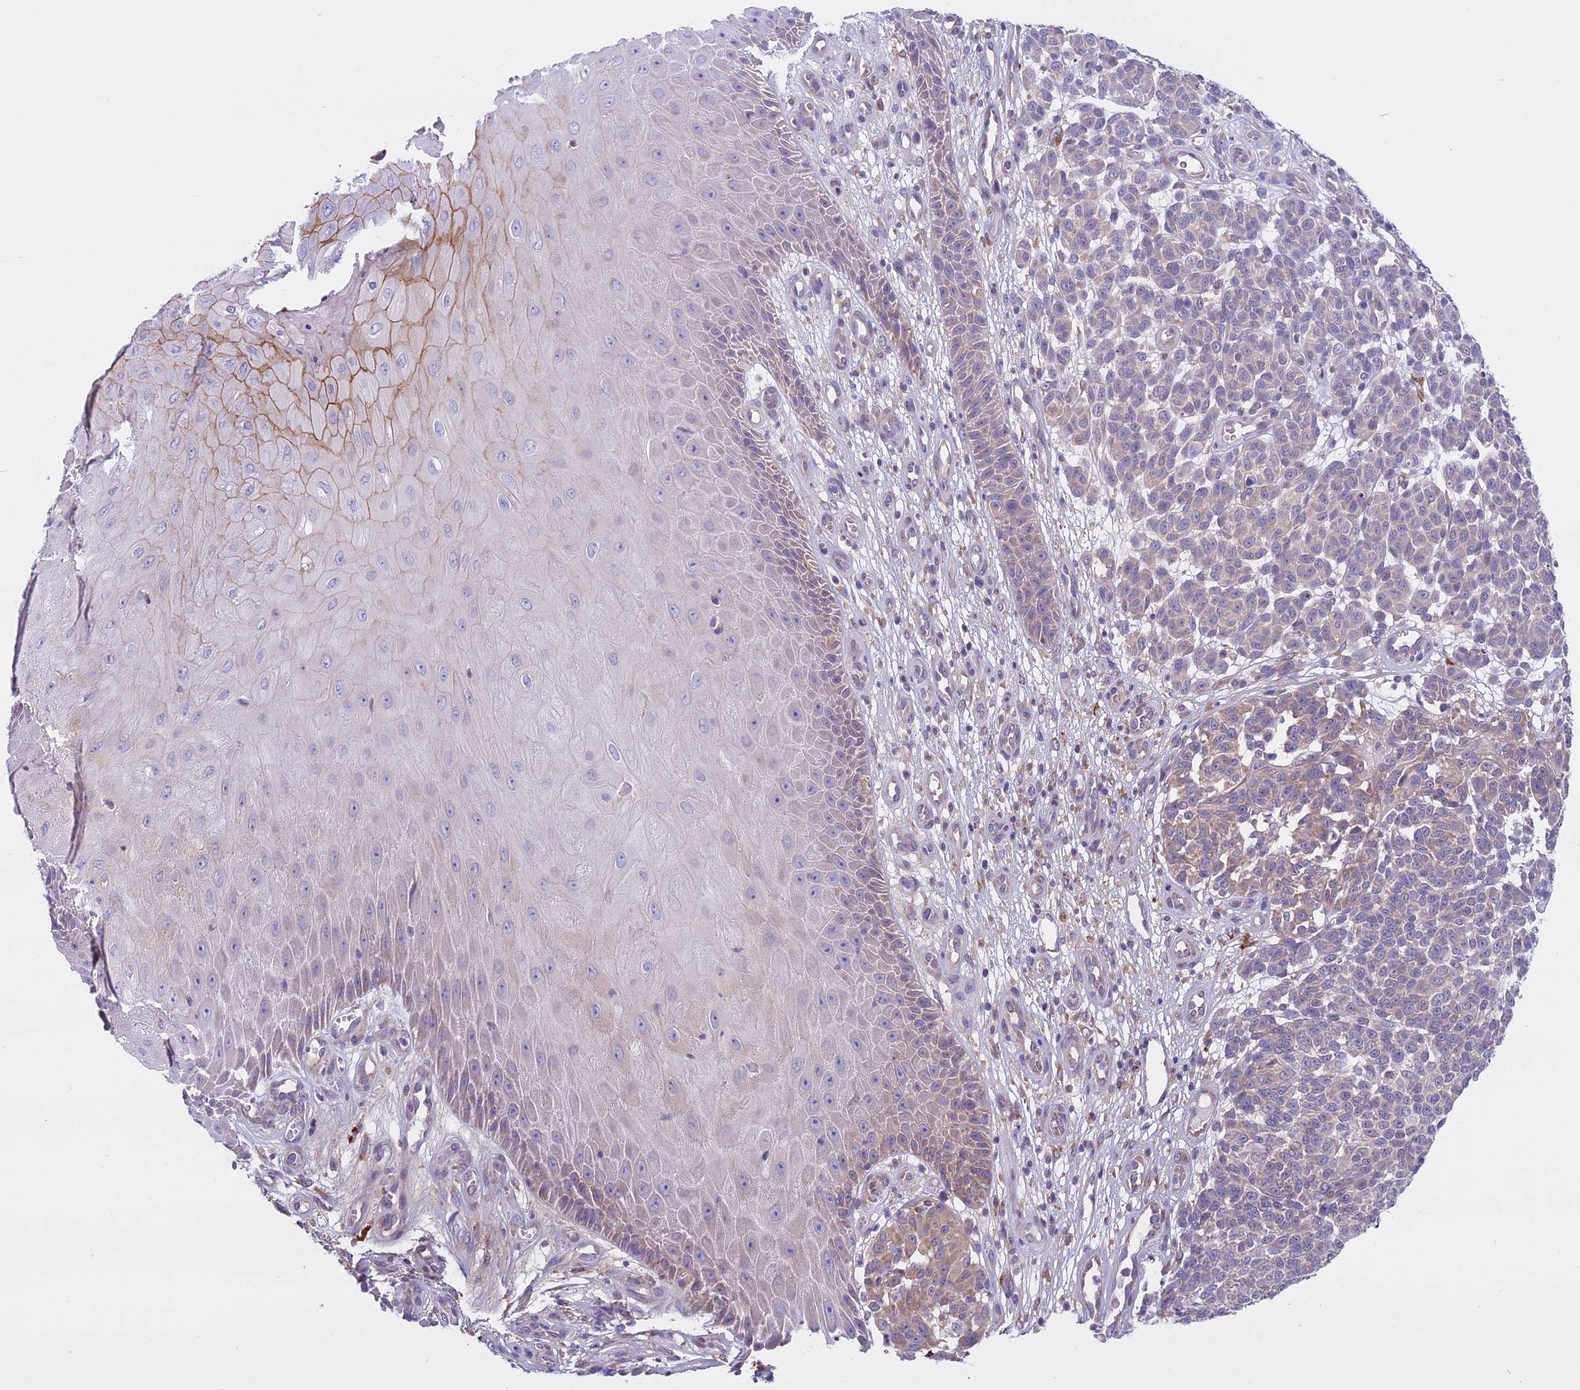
{"staining": {"intensity": "weak", "quantity": "25%-75%", "location": "cytoplasmic/membranous"}, "tissue": "melanoma", "cell_type": "Tumor cells", "image_type": "cancer", "snomed": [{"axis": "morphology", "description": "Malignant melanoma, NOS"}, {"axis": "topography", "description": "Skin"}], "caption": "Immunohistochemistry (IHC) of human melanoma shows low levels of weak cytoplasmic/membranous expression in about 25%-75% of tumor cells.", "gene": "DCTN5", "patient": {"sex": "male", "age": 49}}